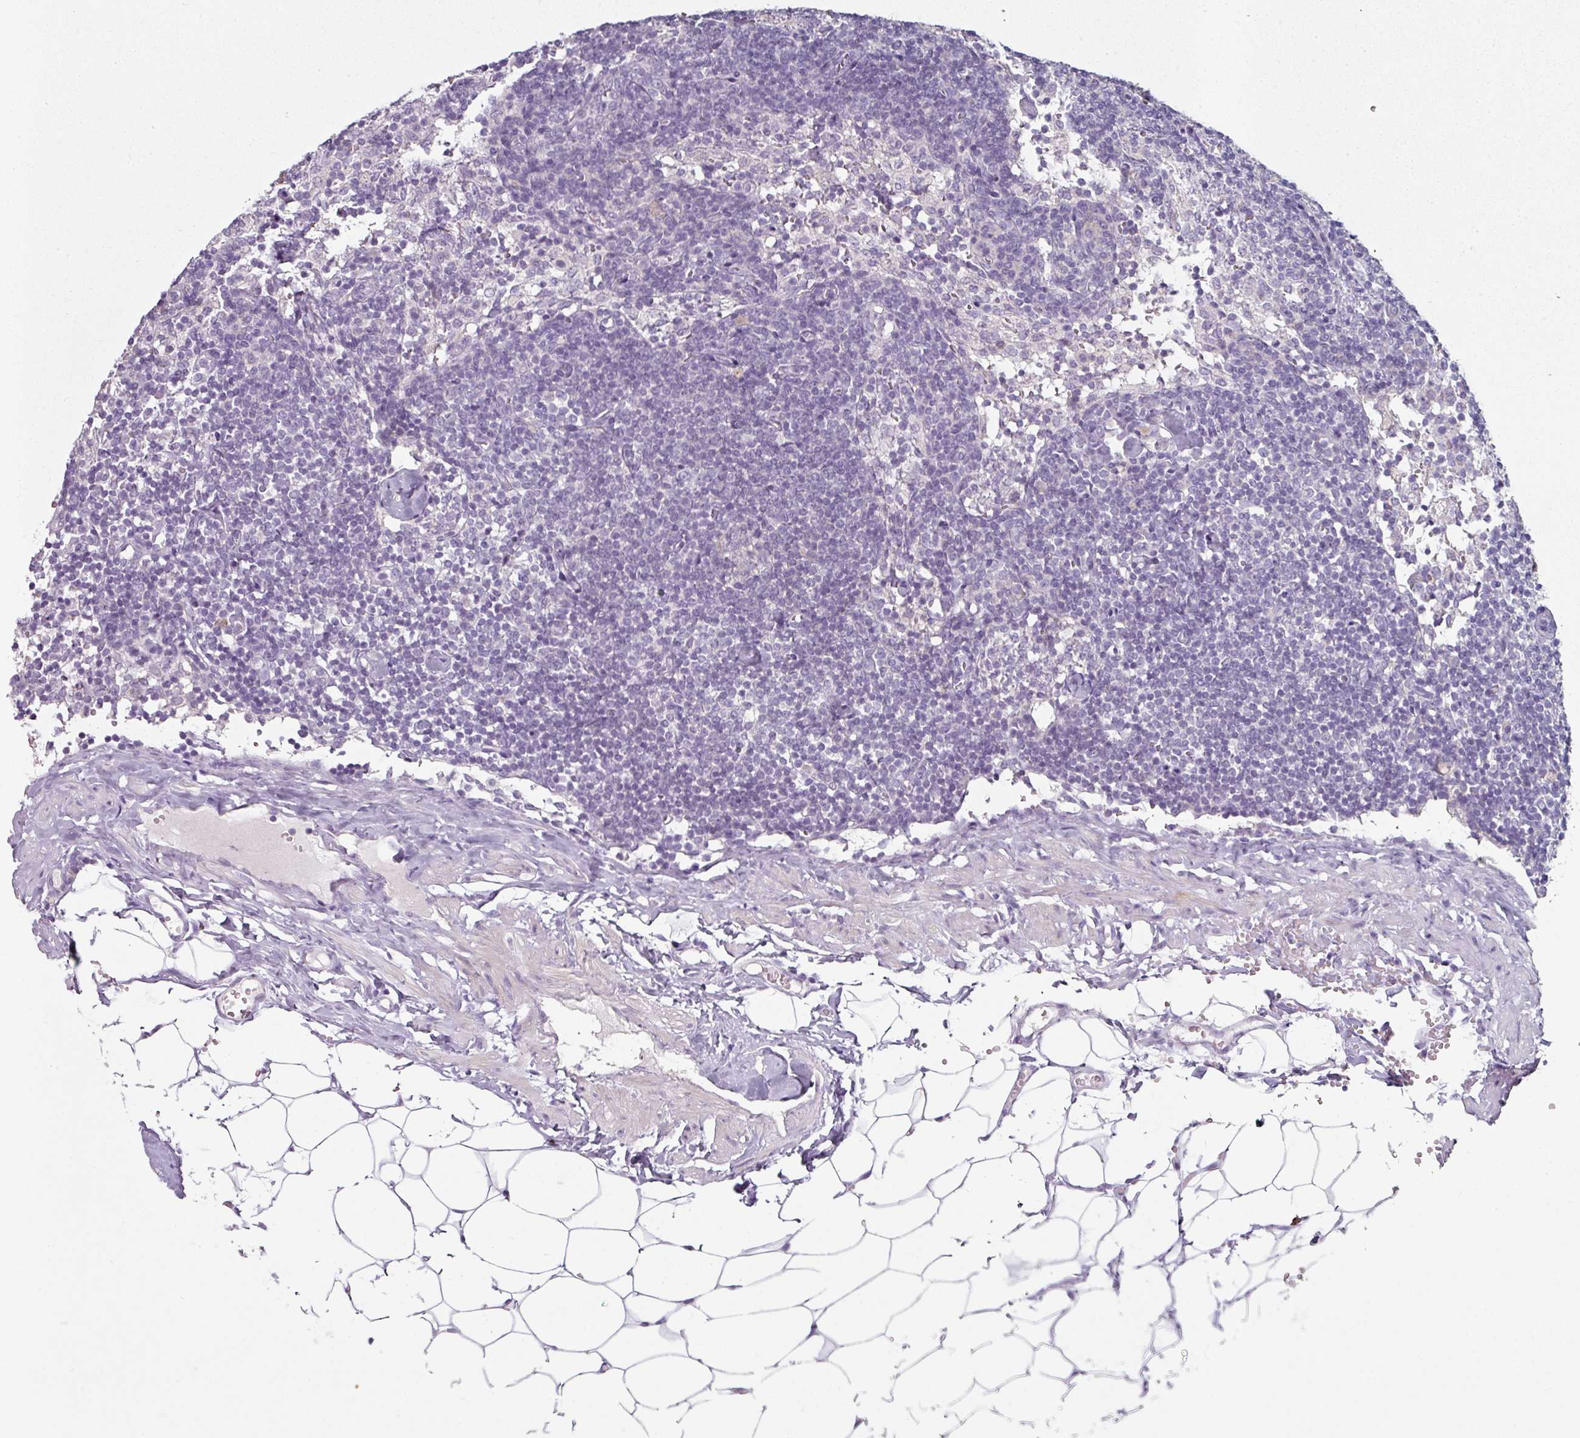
{"staining": {"intensity": "negative", "quantity": "none", "location": "none"}, "tissue": "lymph node", "cell_type": "Germinal center cells", "image_type": "normal", "snomed": [{"axis": "morphology", "description": "Normal tissue, NOS"}, {"axis": "topography", "description": "Lymph node"}], "caption": "DAB immunohistochemical staining of unremarkable human lymph node exhibits no significant positivity in germinal center cells.", "gene": "FHAD1", "patient": {"sex": "female", "age": 52}}